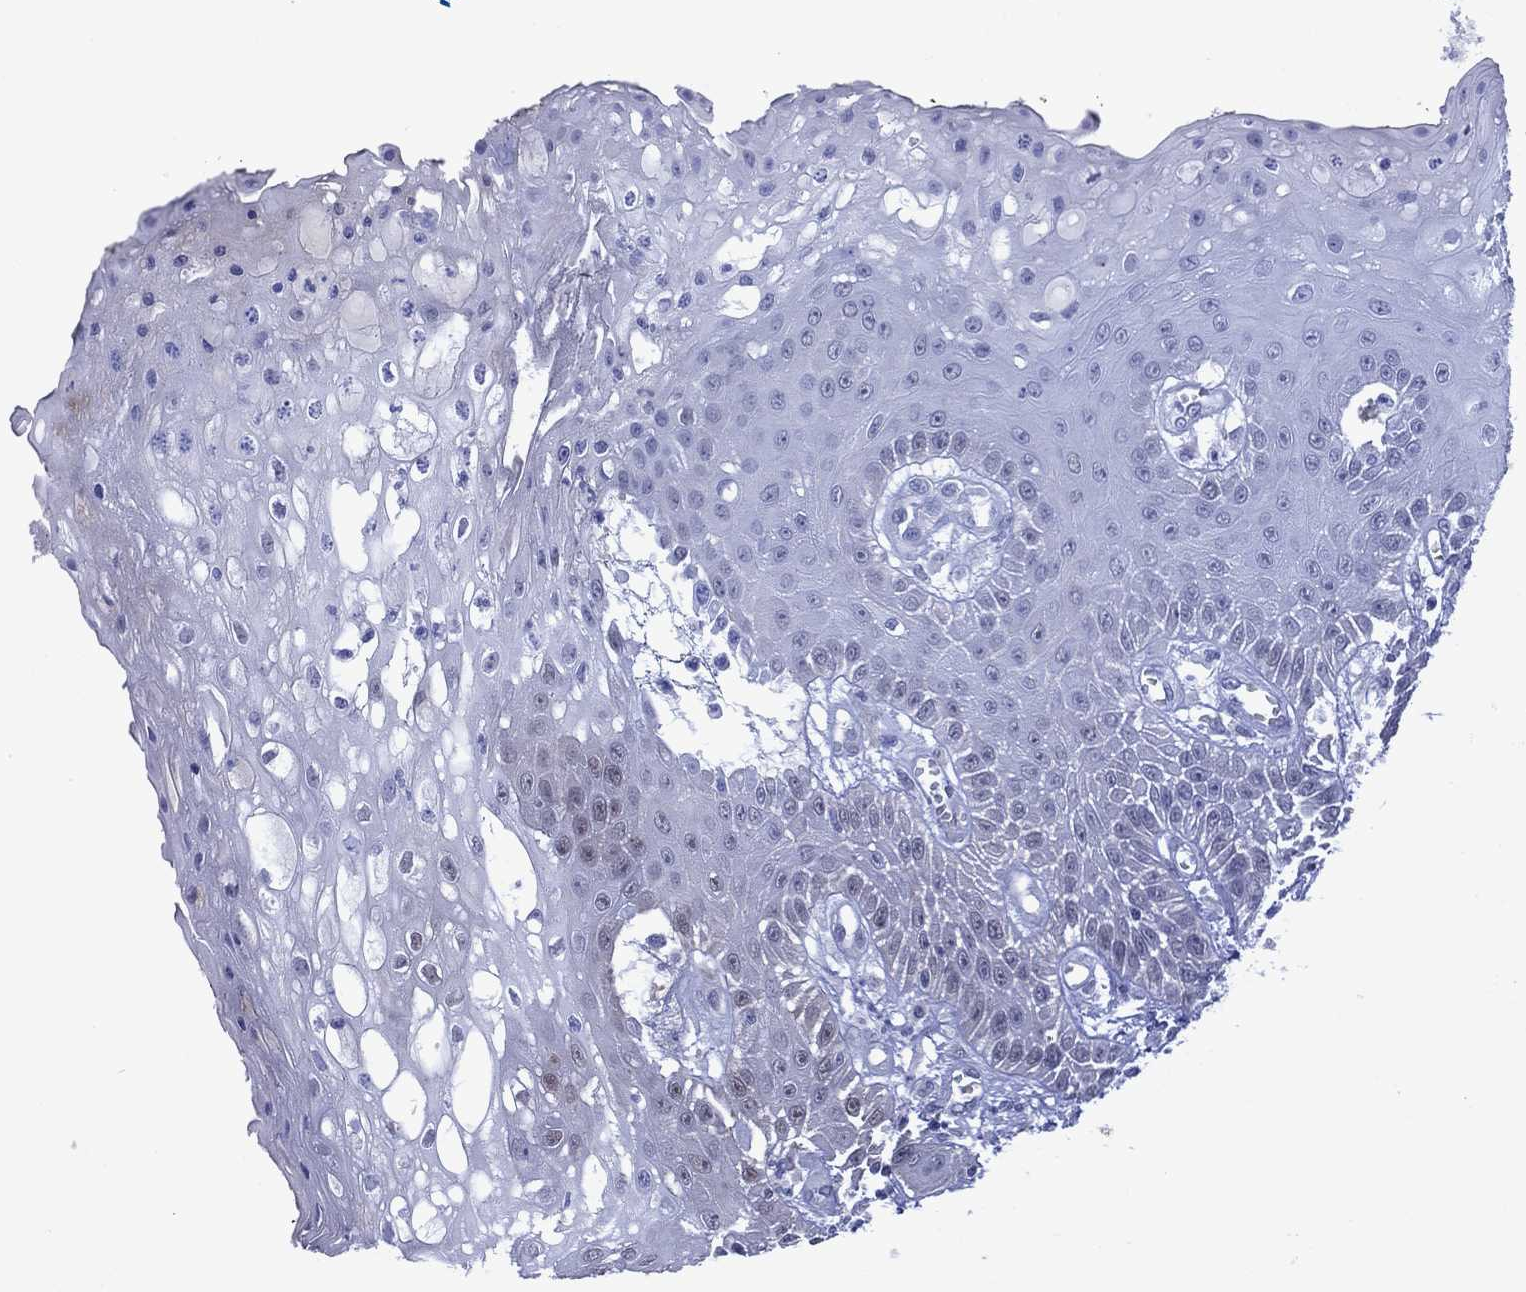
{"staining": {"intensity": "negative", "quantity": "none", "location": "none"}, "tissue": "oral mucosa", "cell_type": "Squamous epithelial cells", "image_type": "normal", "snomed": [{"axis": "morphology", "description": "Normal tissue, NOS"}, {"axis": "morphology", "description": "Squamous cell carcinoma, NOS"}, {"axis": "topography", "description": "Oral tissue"}, {"axis": "topography", "description": "Head-Neck"}], "caption": "Immunohistochemical staining of benign oral mucosa shows no significant expression in squamous epithelial cells. The staining is performed using DAB brown chromogen with nuclei counter-stained in using hematoxylin.", "gene": "MTAP", "patient": {"sex": "female", "age": 74}}